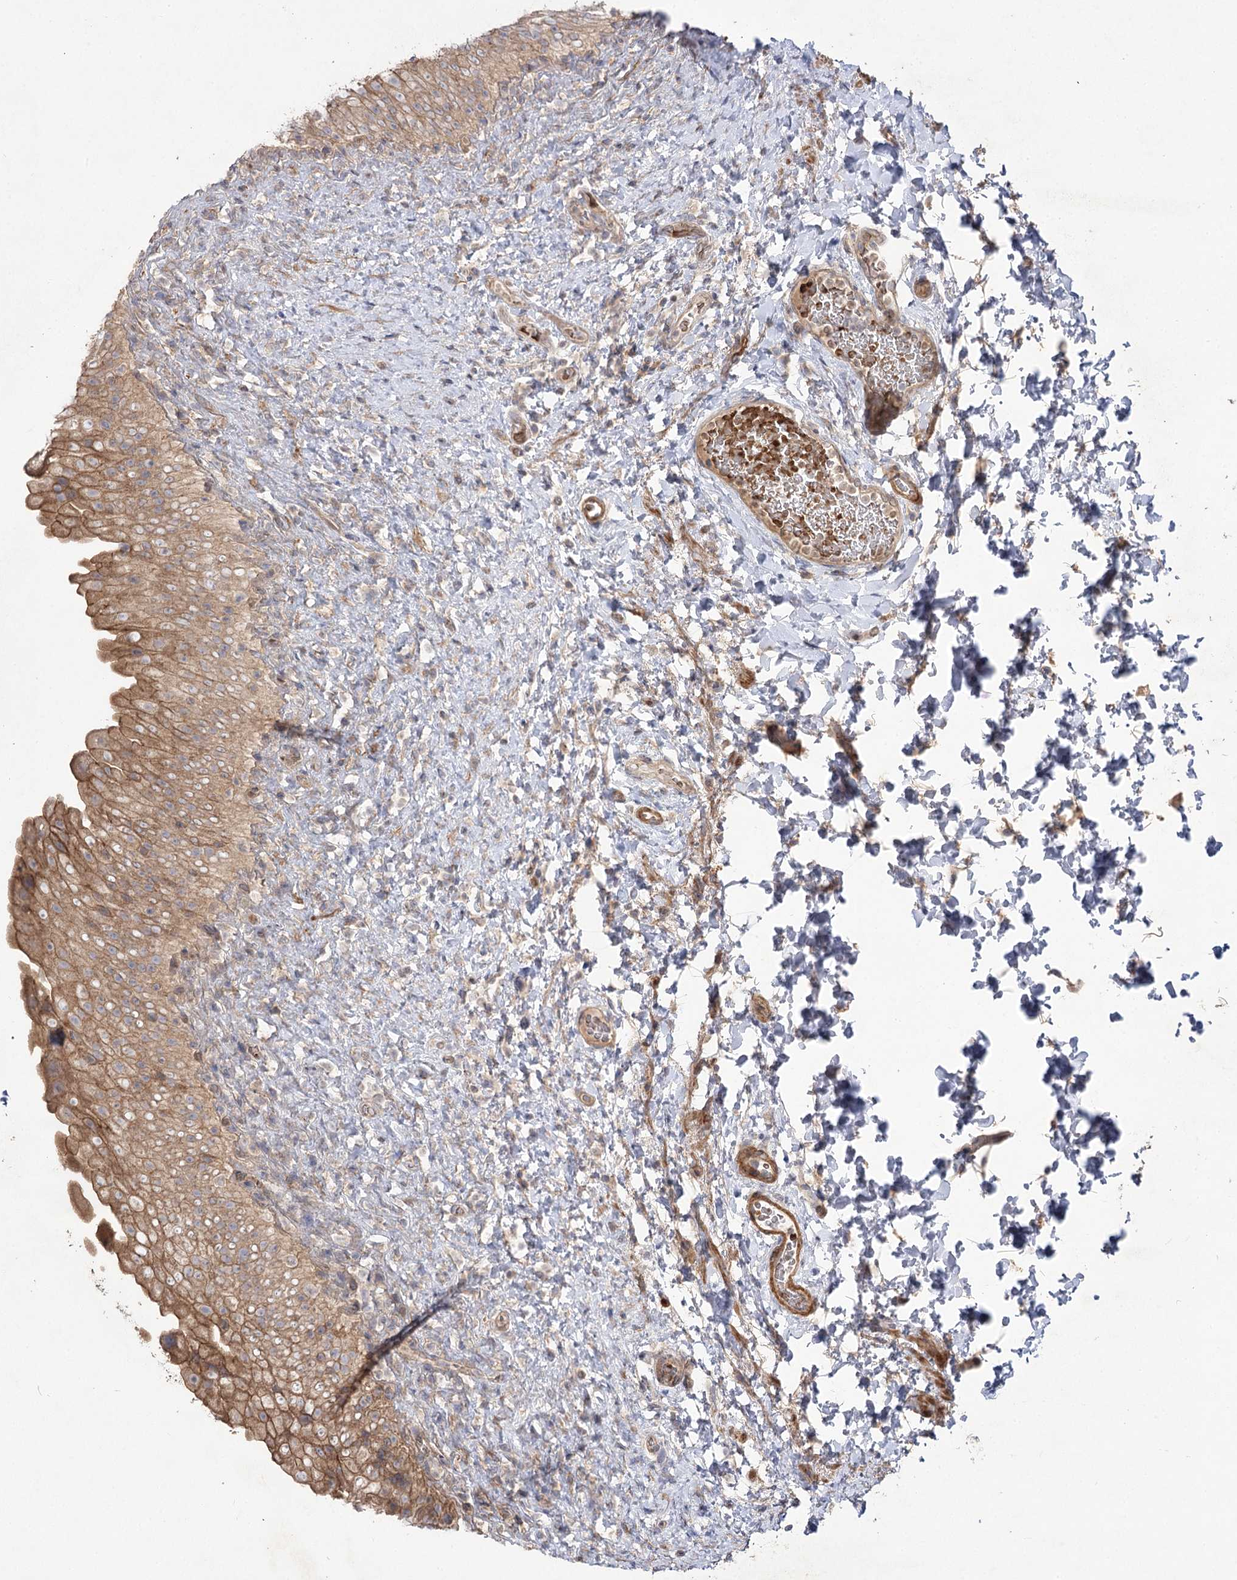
{"staining": {"intensity": "moderate", "quantity": ">75%", "location": "cytoplasmic/membranous"}, "tissue": "urinary bladder", "cell_type": "Urothelial cells", "image_type": "normal", "snomed": [{"axis": "morphology", "description": "Normal tissue, NOS"}, {"axis": "topography", "description": "Urinary bladder"}], "caption": "Immunohistochemistry photomicrograph of unremarkable urinary bladder stained for a protein (brown), which demonstrates medium levels of moderate cytoplasmic/membranous positivity in approximately >75% of urothelial cells.", "gene": "KIAA0825", "patient": {"sex": "female", "age": 27}}